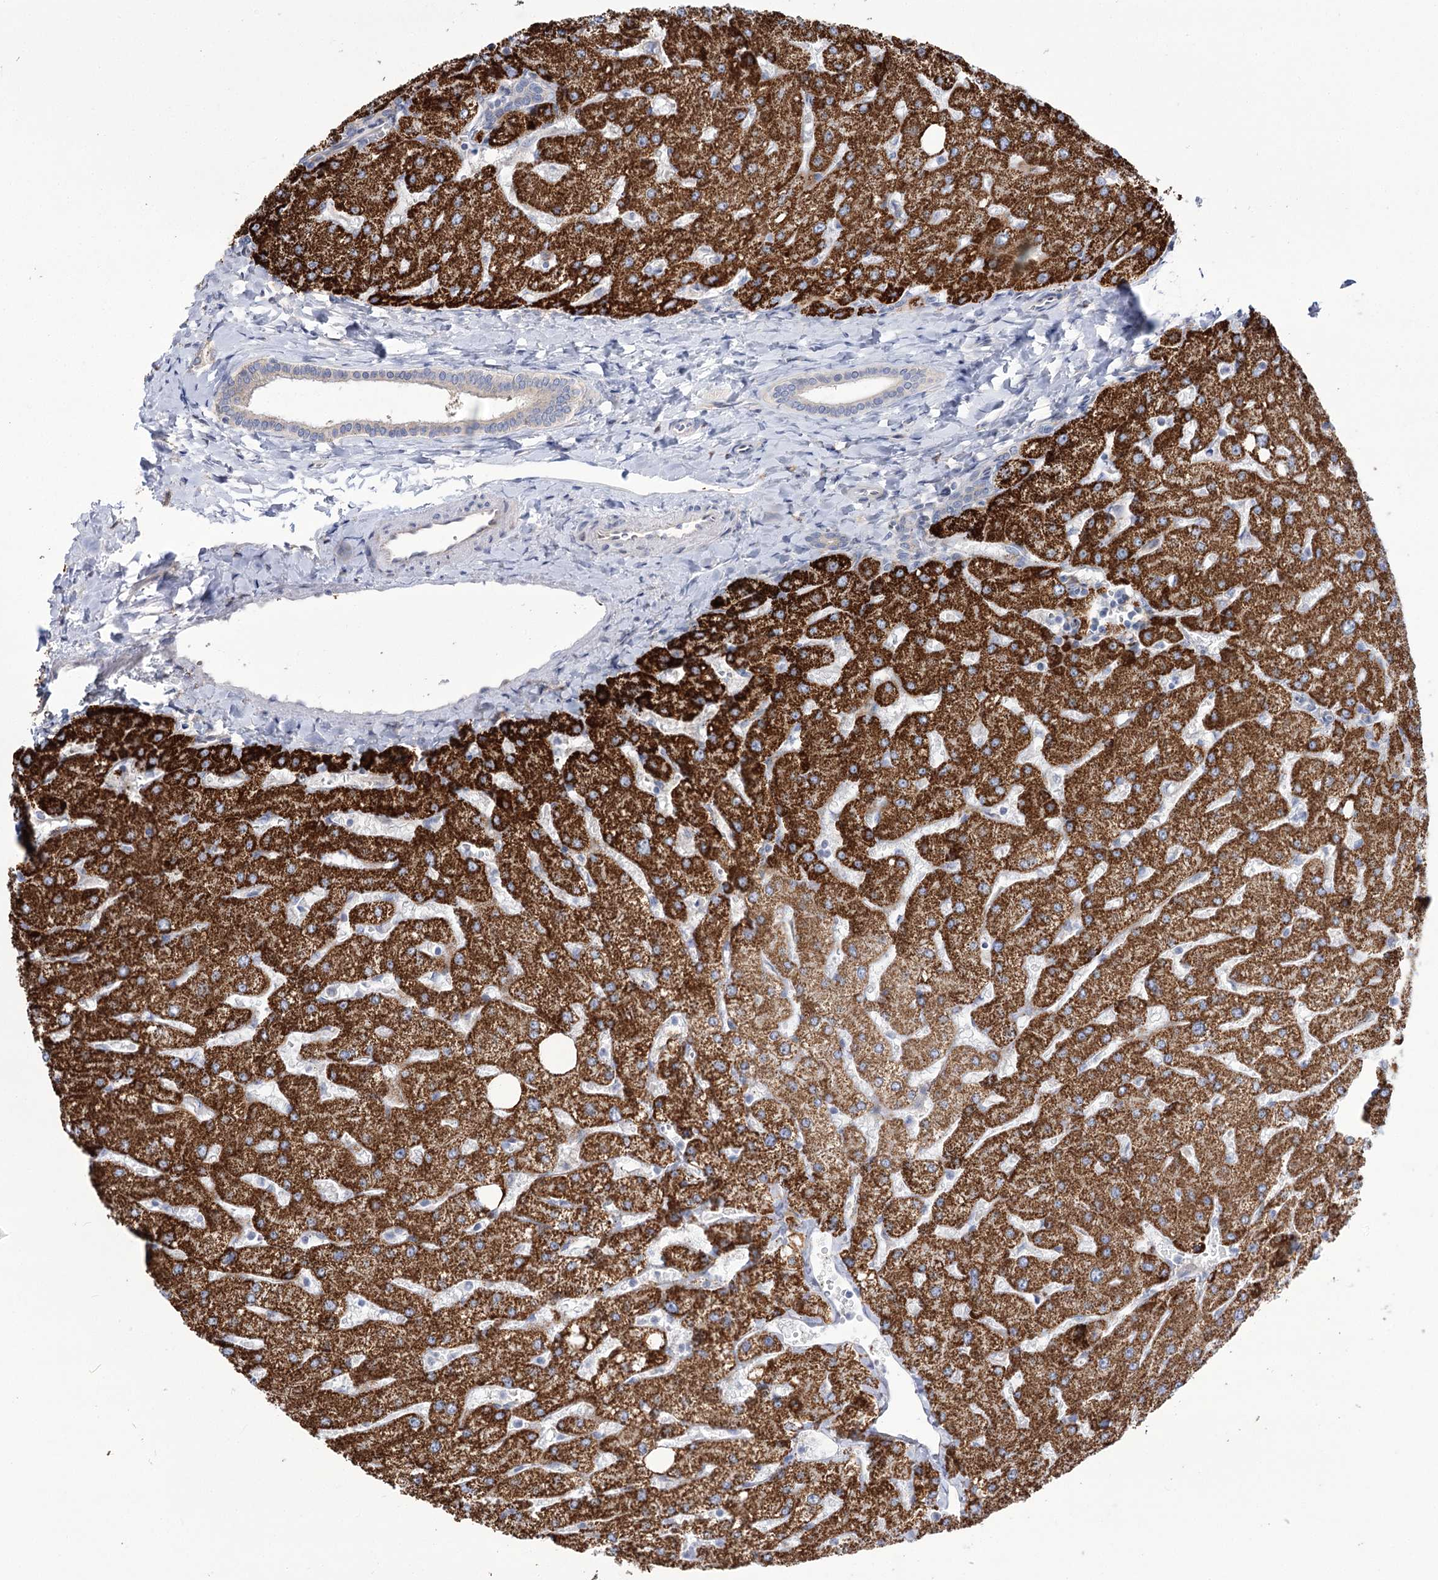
{"staining": {"intensity": "negative", "quantity": "none", "location": "none"}, "tissue": "liver", "cell_type": "Cholangiocytes", "image_type": "normal", "snomed": [{"axis": "morphology", "description": "Normal tissue, NOS"}, {"axis": "topography", "description": "Liver"}], "caption": "Immunohistochemical staining of normal human liver shows no significant positivity in cholangiocytes.", "gene": "SUOX", "patient": {"sex": "male", "age": 55}}